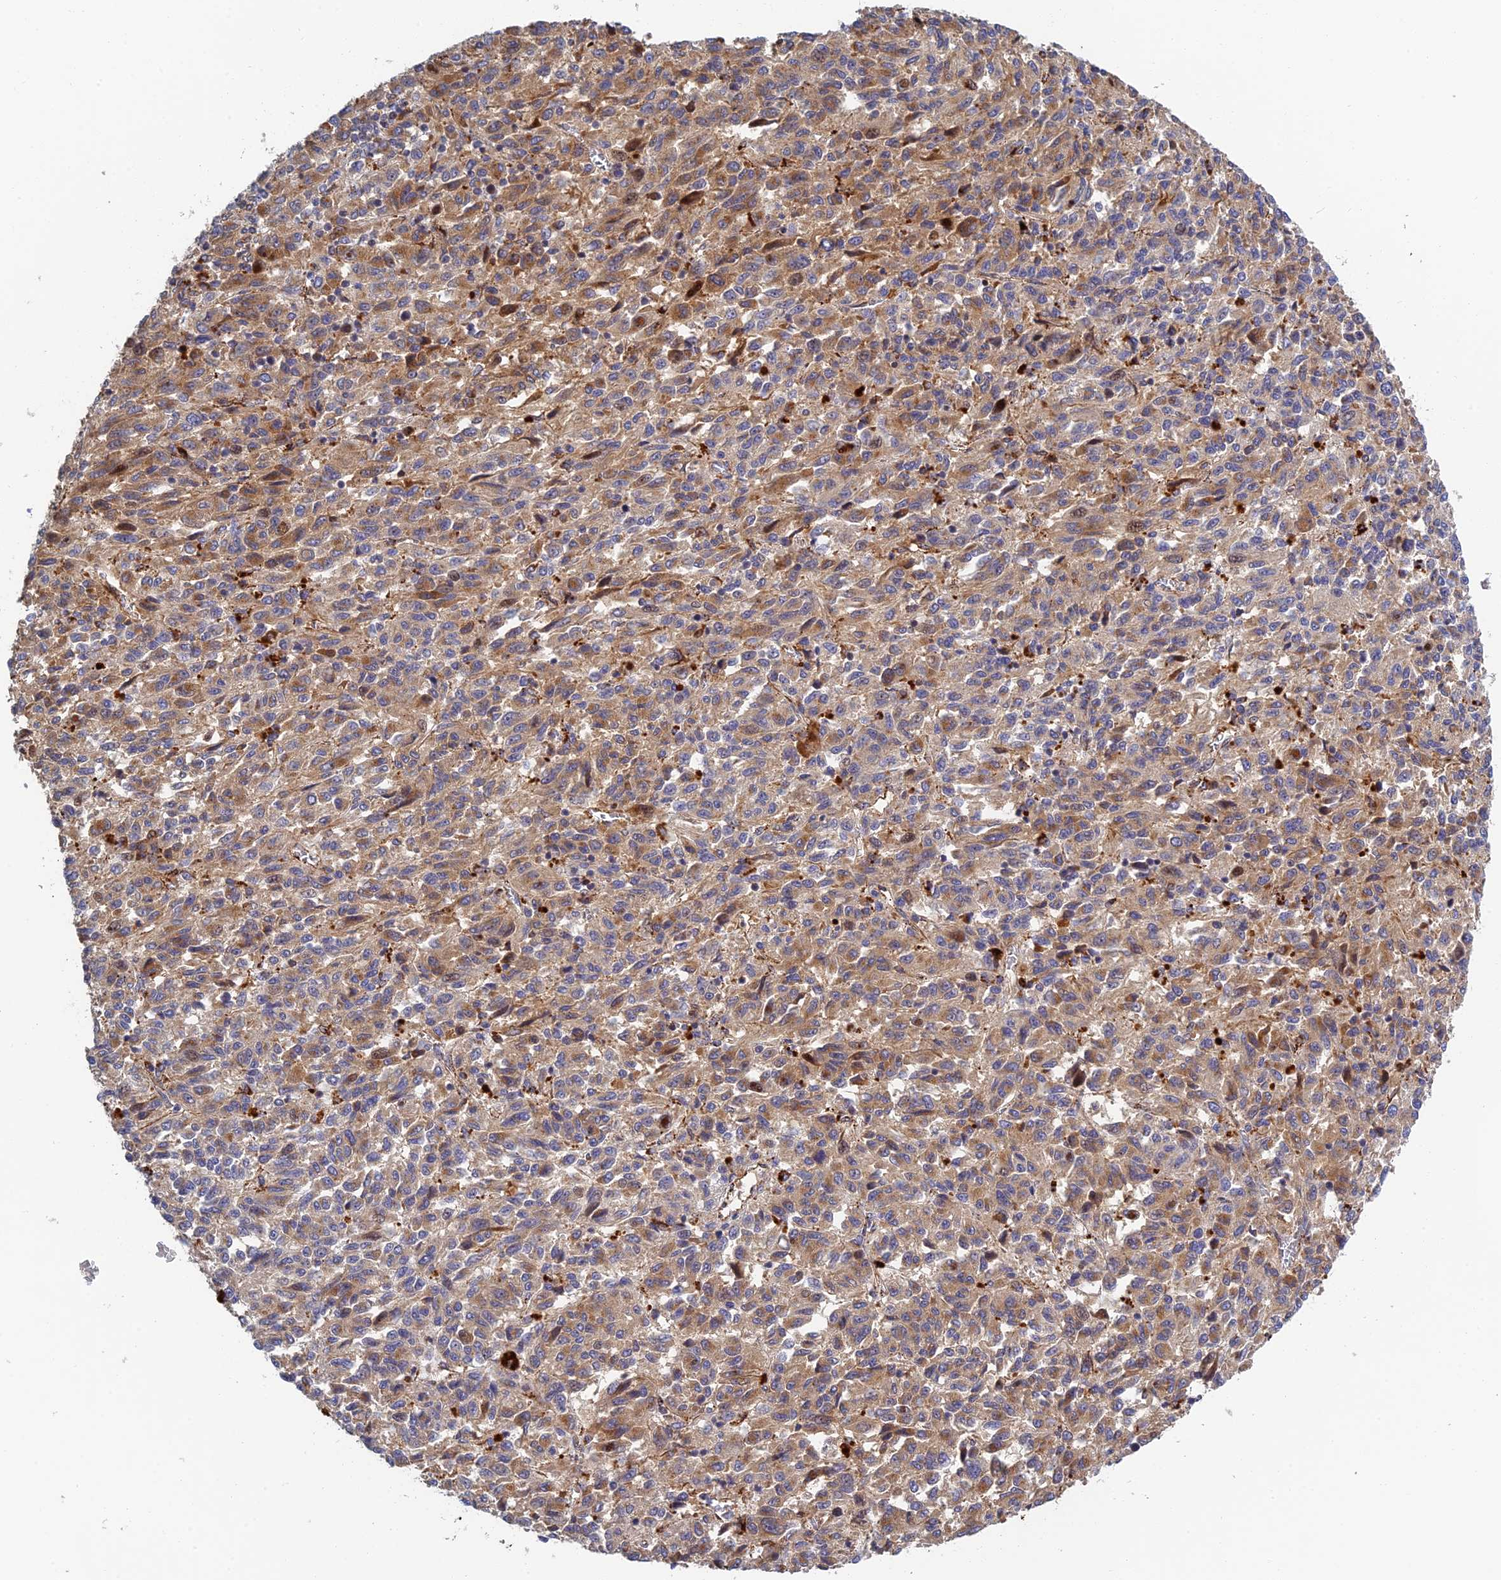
{"staining": {"intensity": "moderate", "quantity": "25%-75%", "location": "cytoplasmic/membranous"}, "tissue": "melanoma", "cell_type": "Tumor cells", "image_type": "cancer", "snomed": [{"axis": "morphology", "description": "Malignant melanoma, Metastatic site"}, {"axis": "topography", "description": "Lung"}], "caption": "IHC photomicrograph of neoplastic tissue: malignant melanoma (metastatic site) stained using IHC demonstrates medium levels of moderate protein expression localized specifically in the cytoplasmic/membranous of tumor cells, appearing as a cytoplasmic/membranous brown color.", "gene": "PPP2R3C", "patient": {"sex": "male", "age": 64}}